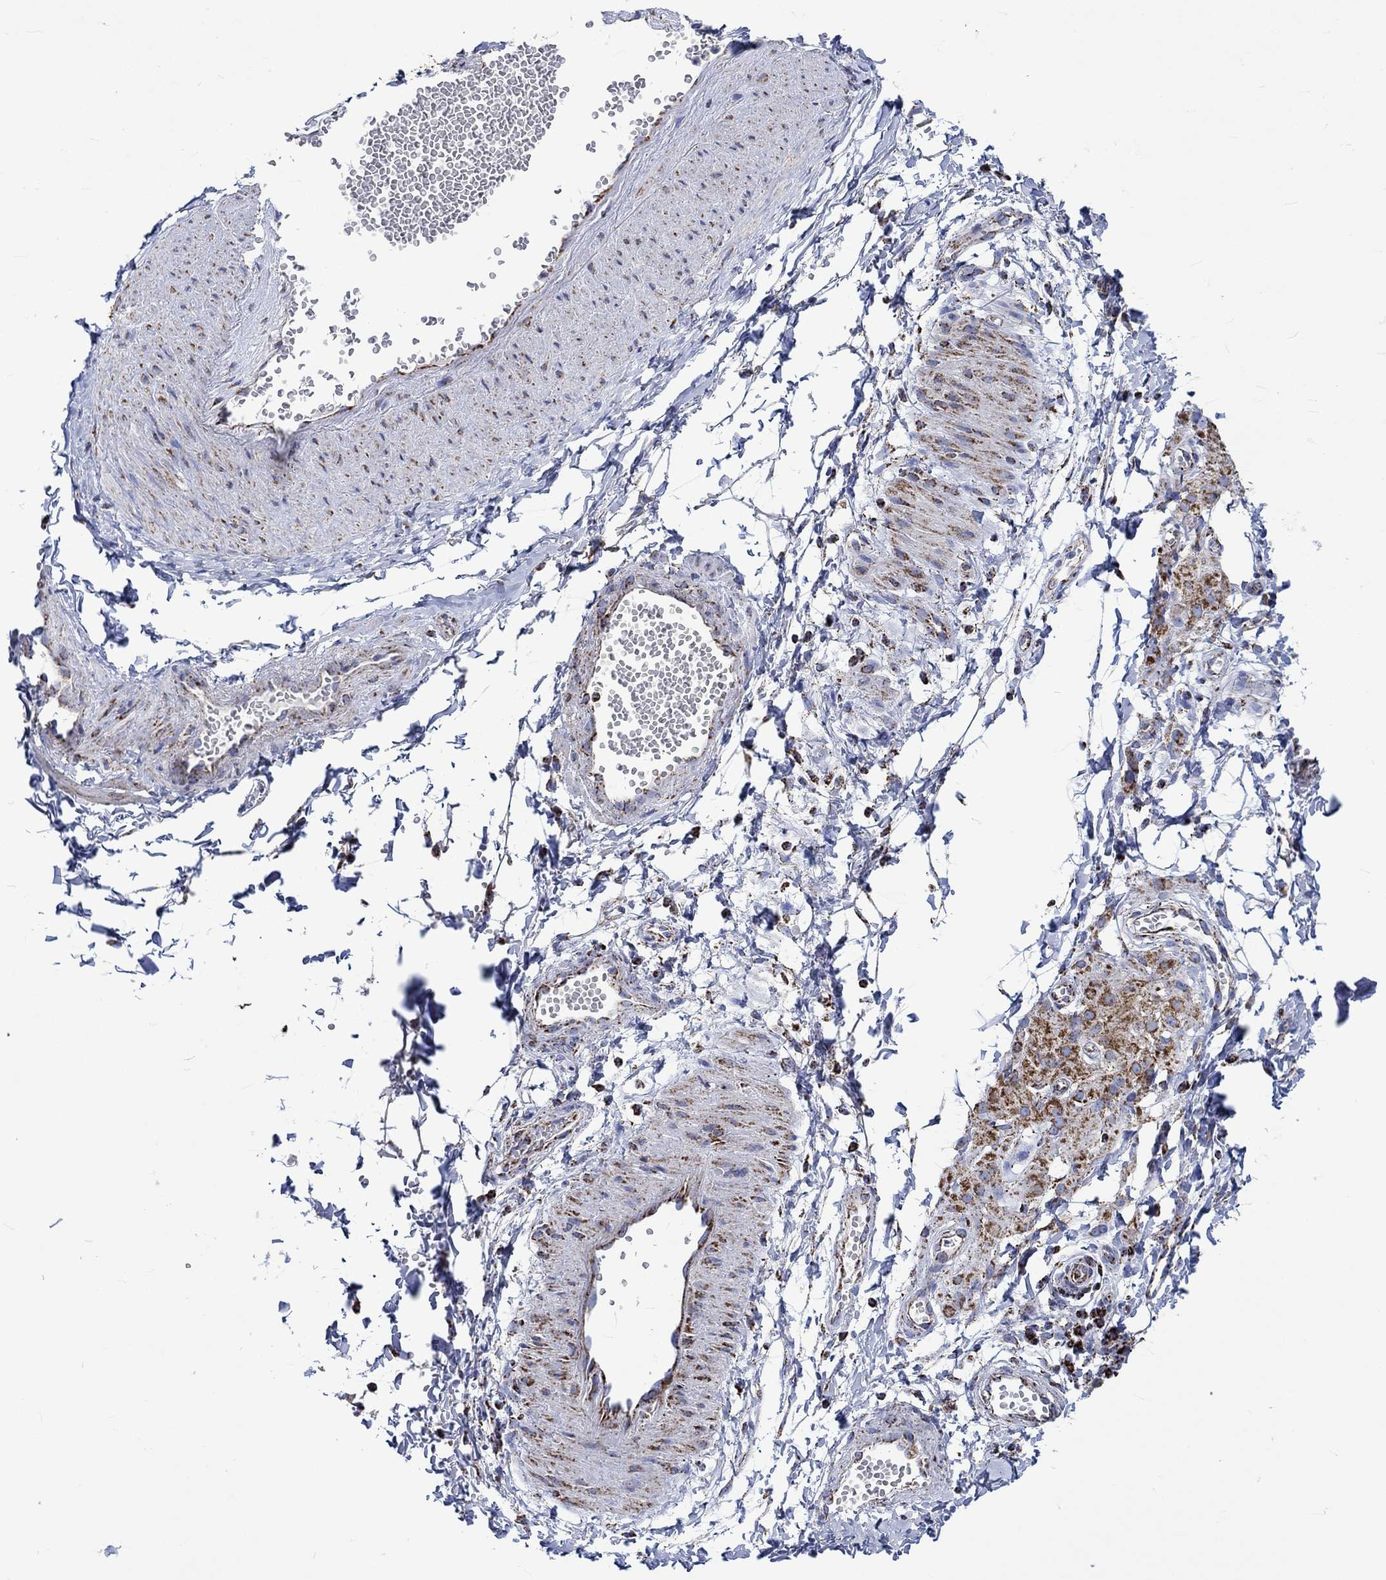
{"staining": {"intensity": "negative", "quantity": "none", "location": "none"}, "tissue": "adipose tissue", "cell_type": "Adipocytes", "image_type": "normal", "snomed": [{"axis": "morphology", "description": "Normal tissue, NOS"}, {"axis": "topography", "description": "Smooth muscle"}, {"axis": "topography", "description": "Peripheral nerve tissue"}], "caption": "This image is of normal adipose tissue stained with IHC to label a protein in brown with the nuclei are counter-stained blue. There is no positivity in adipocytes.", "gene": "RCE1", "patient": {"sex": "male", "age": 22}}